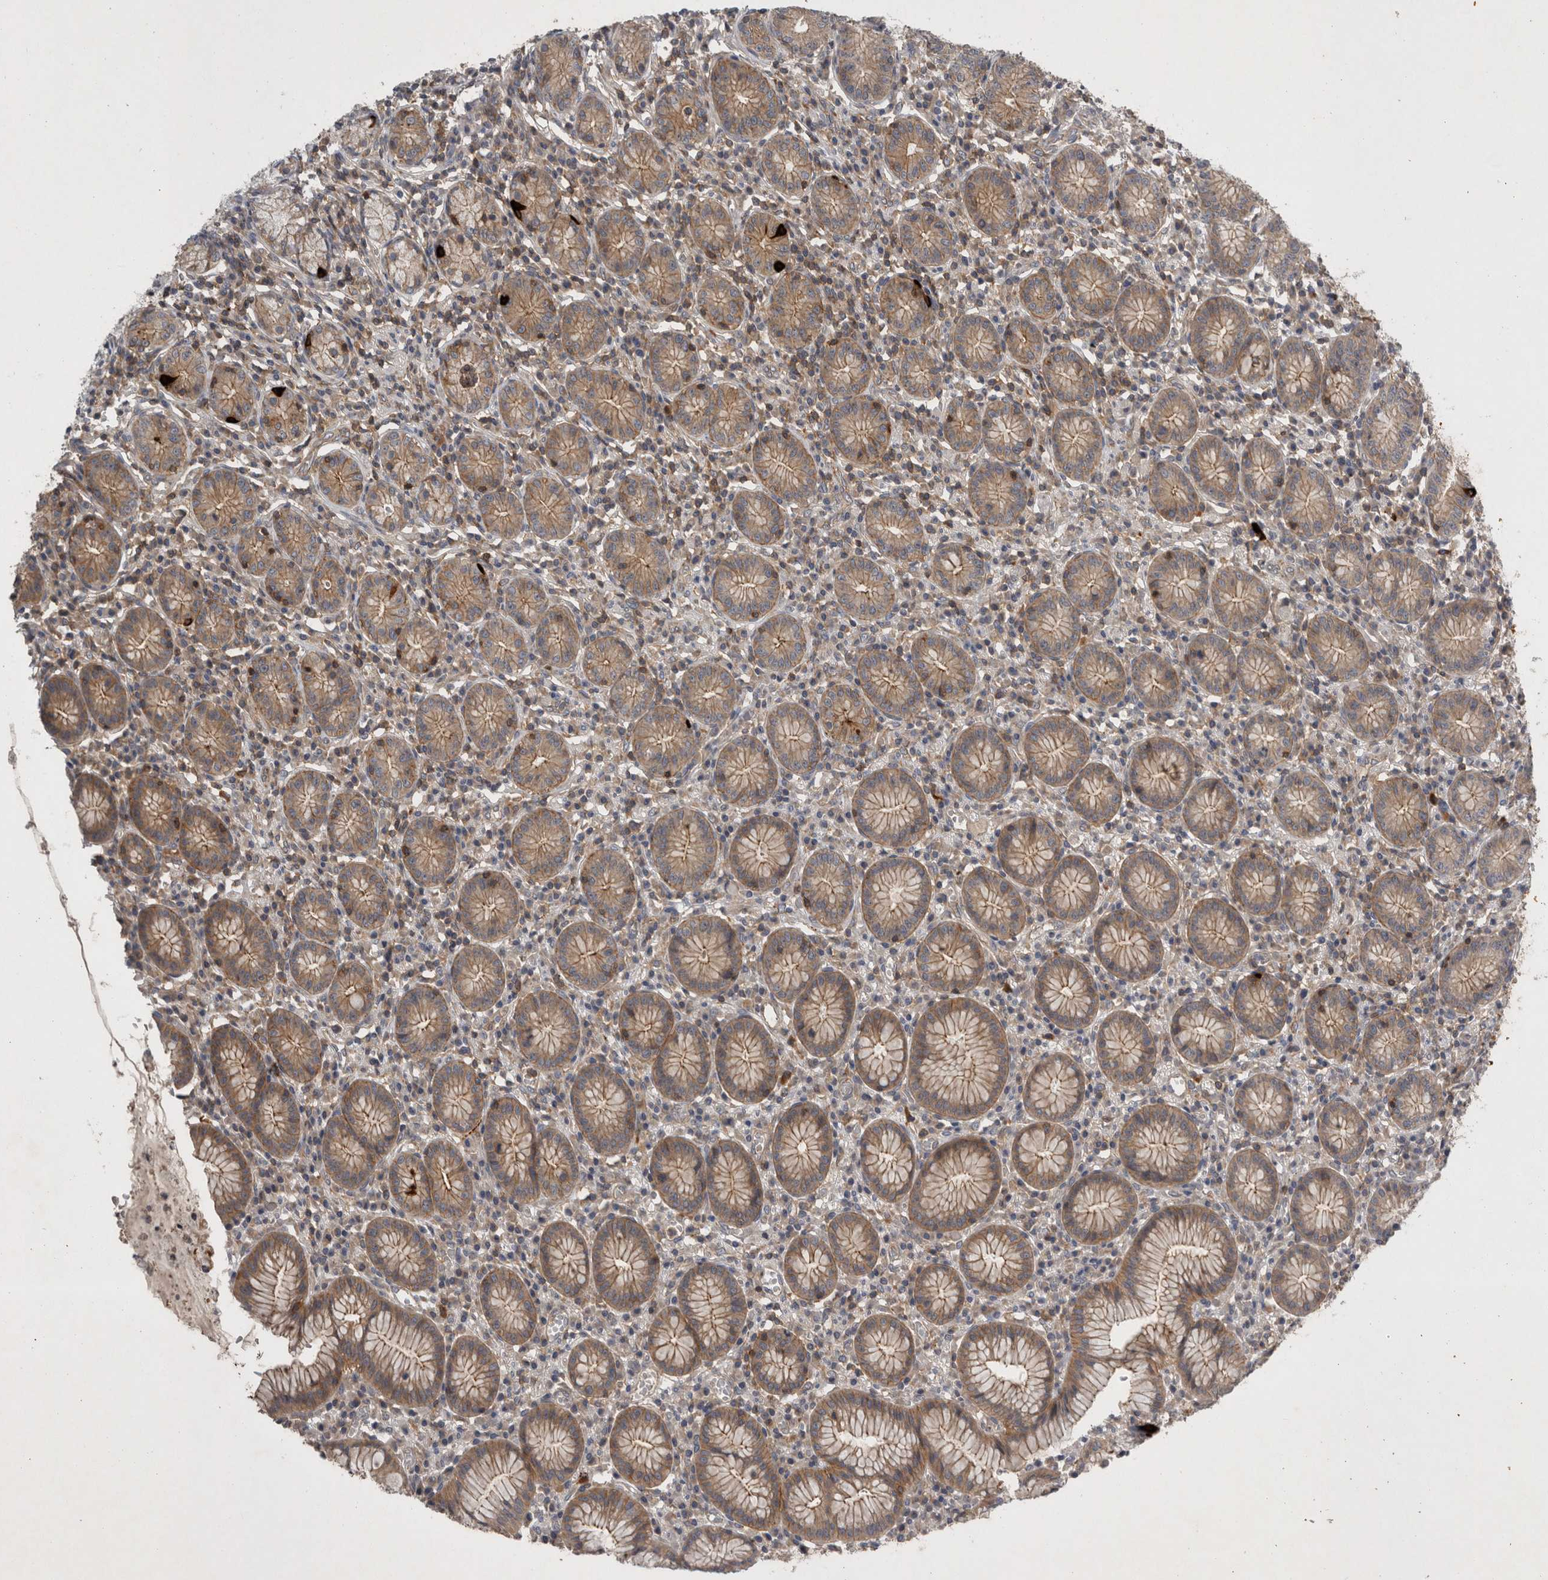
{"staining": {"intensity": "strong", "quantity": ">75%", "location": "cytoplasmic/membranous"}, "tissue": "stomach", "cell_type": "Glandular cells", "image_type": "normal", "snomed": [{"axis": "morphology", "description": "Normal tissue, NOS"}, {"axis": "topography", "description": "Stomach"}], "caption": "High-power microscopy captured an immunohistochemistry image of unremarkable stomach, revealing strong cytoplasmic/membranous staining in approximately >75% of glandular cells.", "gene": "SCARA5", "patient": {"sex": "male", "age": 55}}